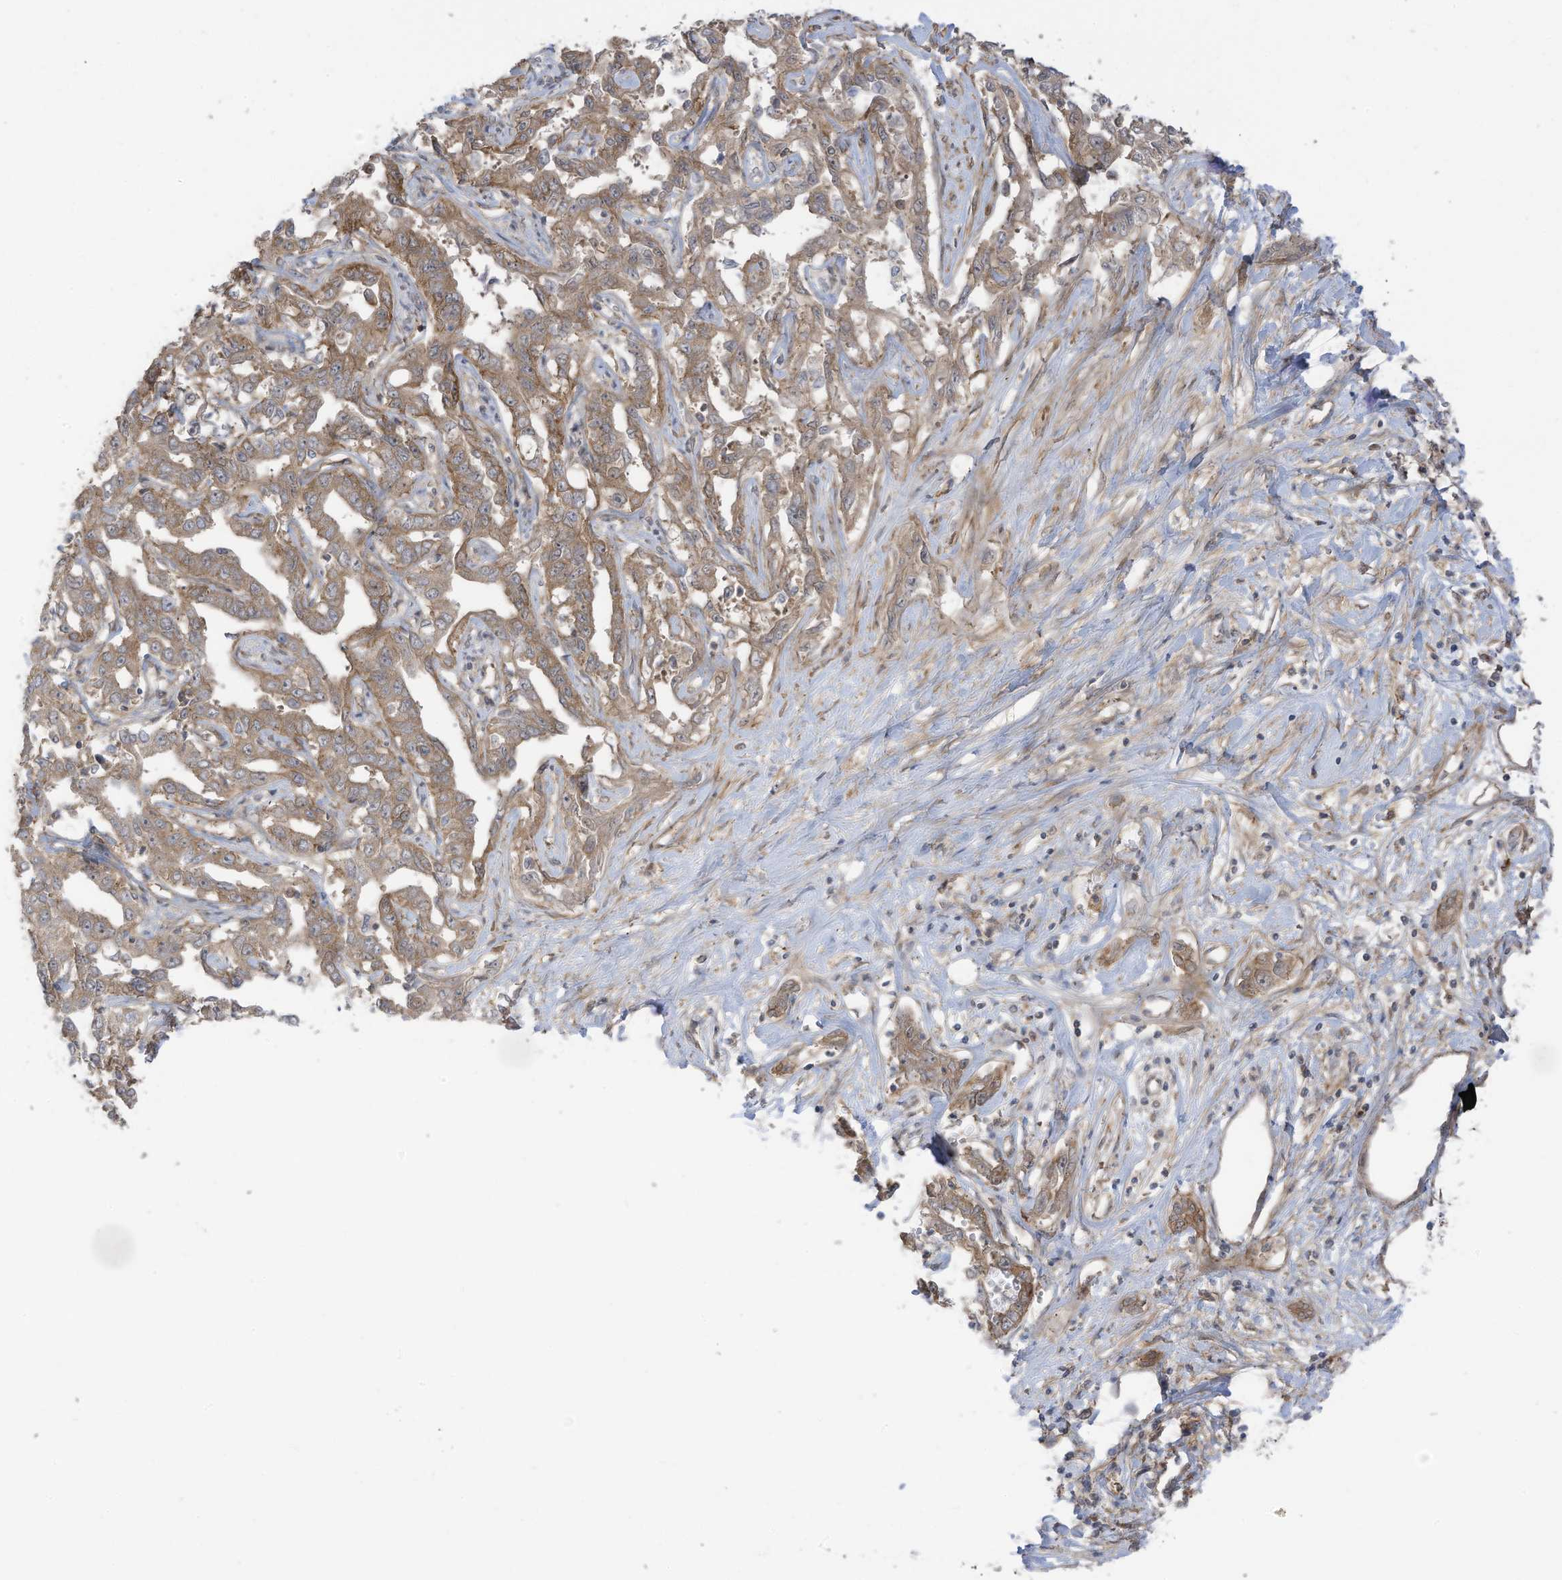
{"staining": {"intensity": "moderate", "quantity": ">75%", "location": "cytoplasmic/membranous"}, "tissue": "liver cancer", "cell_type": "Tumor cells", "image_type": "cancer", "snomed": [{"axis": "morphology", "description": "Cholangiocarcinoma"}, {"axis": "topography", "description": "Liver"}], "caption": "This histopathology image displays IHC staining of cholangiocarcinoma (liver), with medium moderate cytoplasmic/membranous staining in approximately >75% of tumor cells.", "gene": "REPS1", "patient": {"sex": "male", "age": 59}}